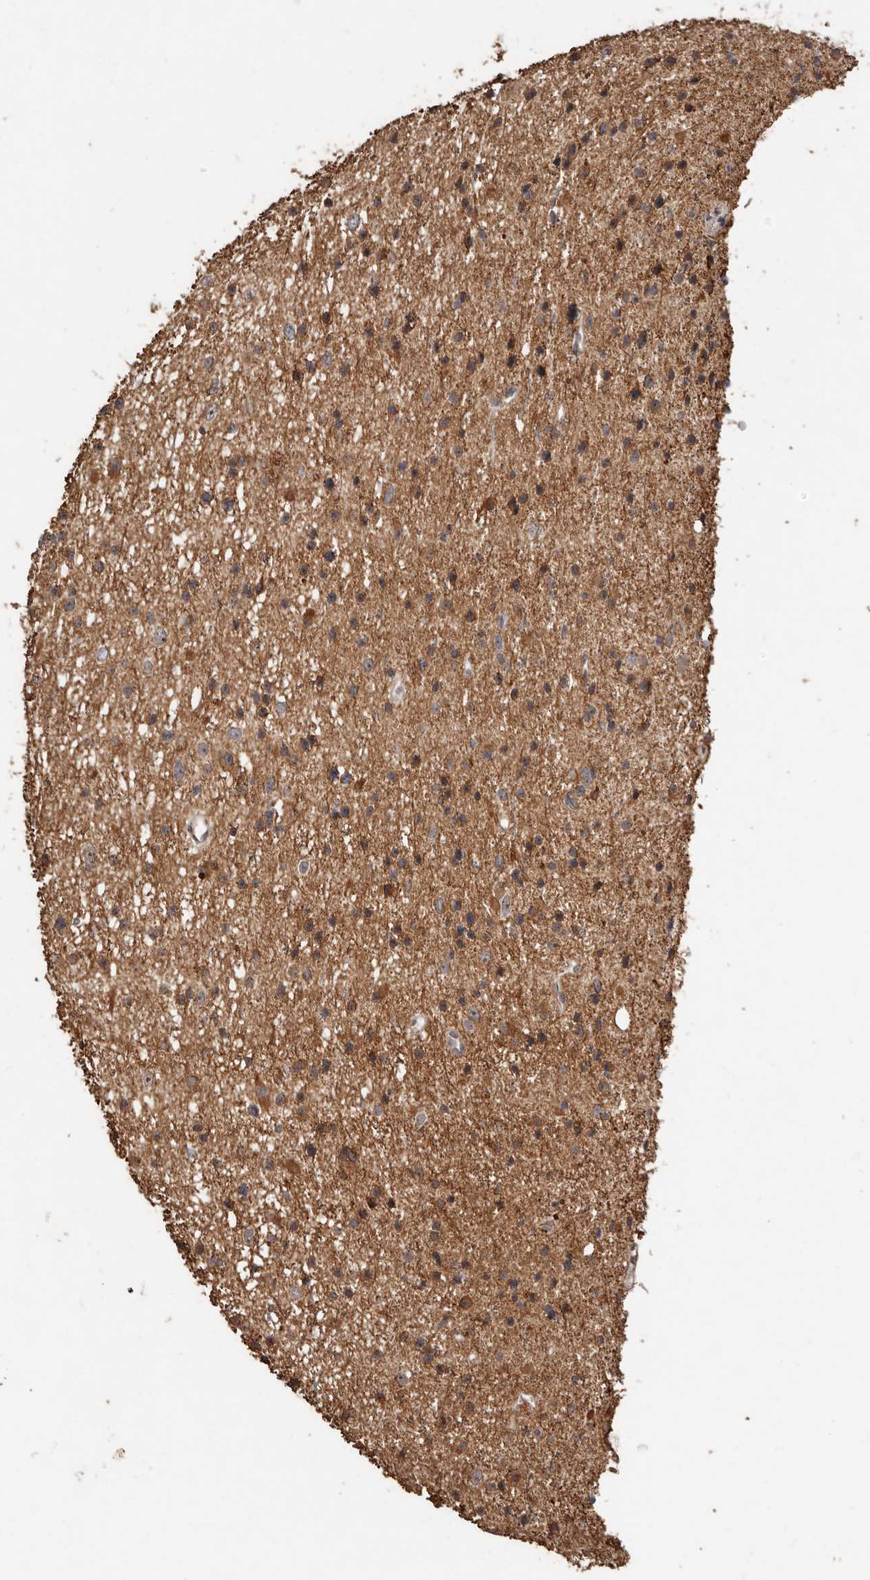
{"staining": {"intensity": "moderate", "quantity": "25%-75%", "location": "cytoplasmic/membranous"}, "tissue": "glioma", "cell_type": "Tumor cells", "image_type": "cancer", "snomed": [{"axis": "morphology", "description": "Glioma, malignant, Low grade"}, {"axis": "topography", "description": "Cerebral cortex"}], "caption": "A brown stain labels moderate cytoplasmic/membranous expression of a protein in low-grade glioma (malignant) tumor cells.", "gene": "GRAMD2A", "patient": {"sex": "female", "age": 39}}